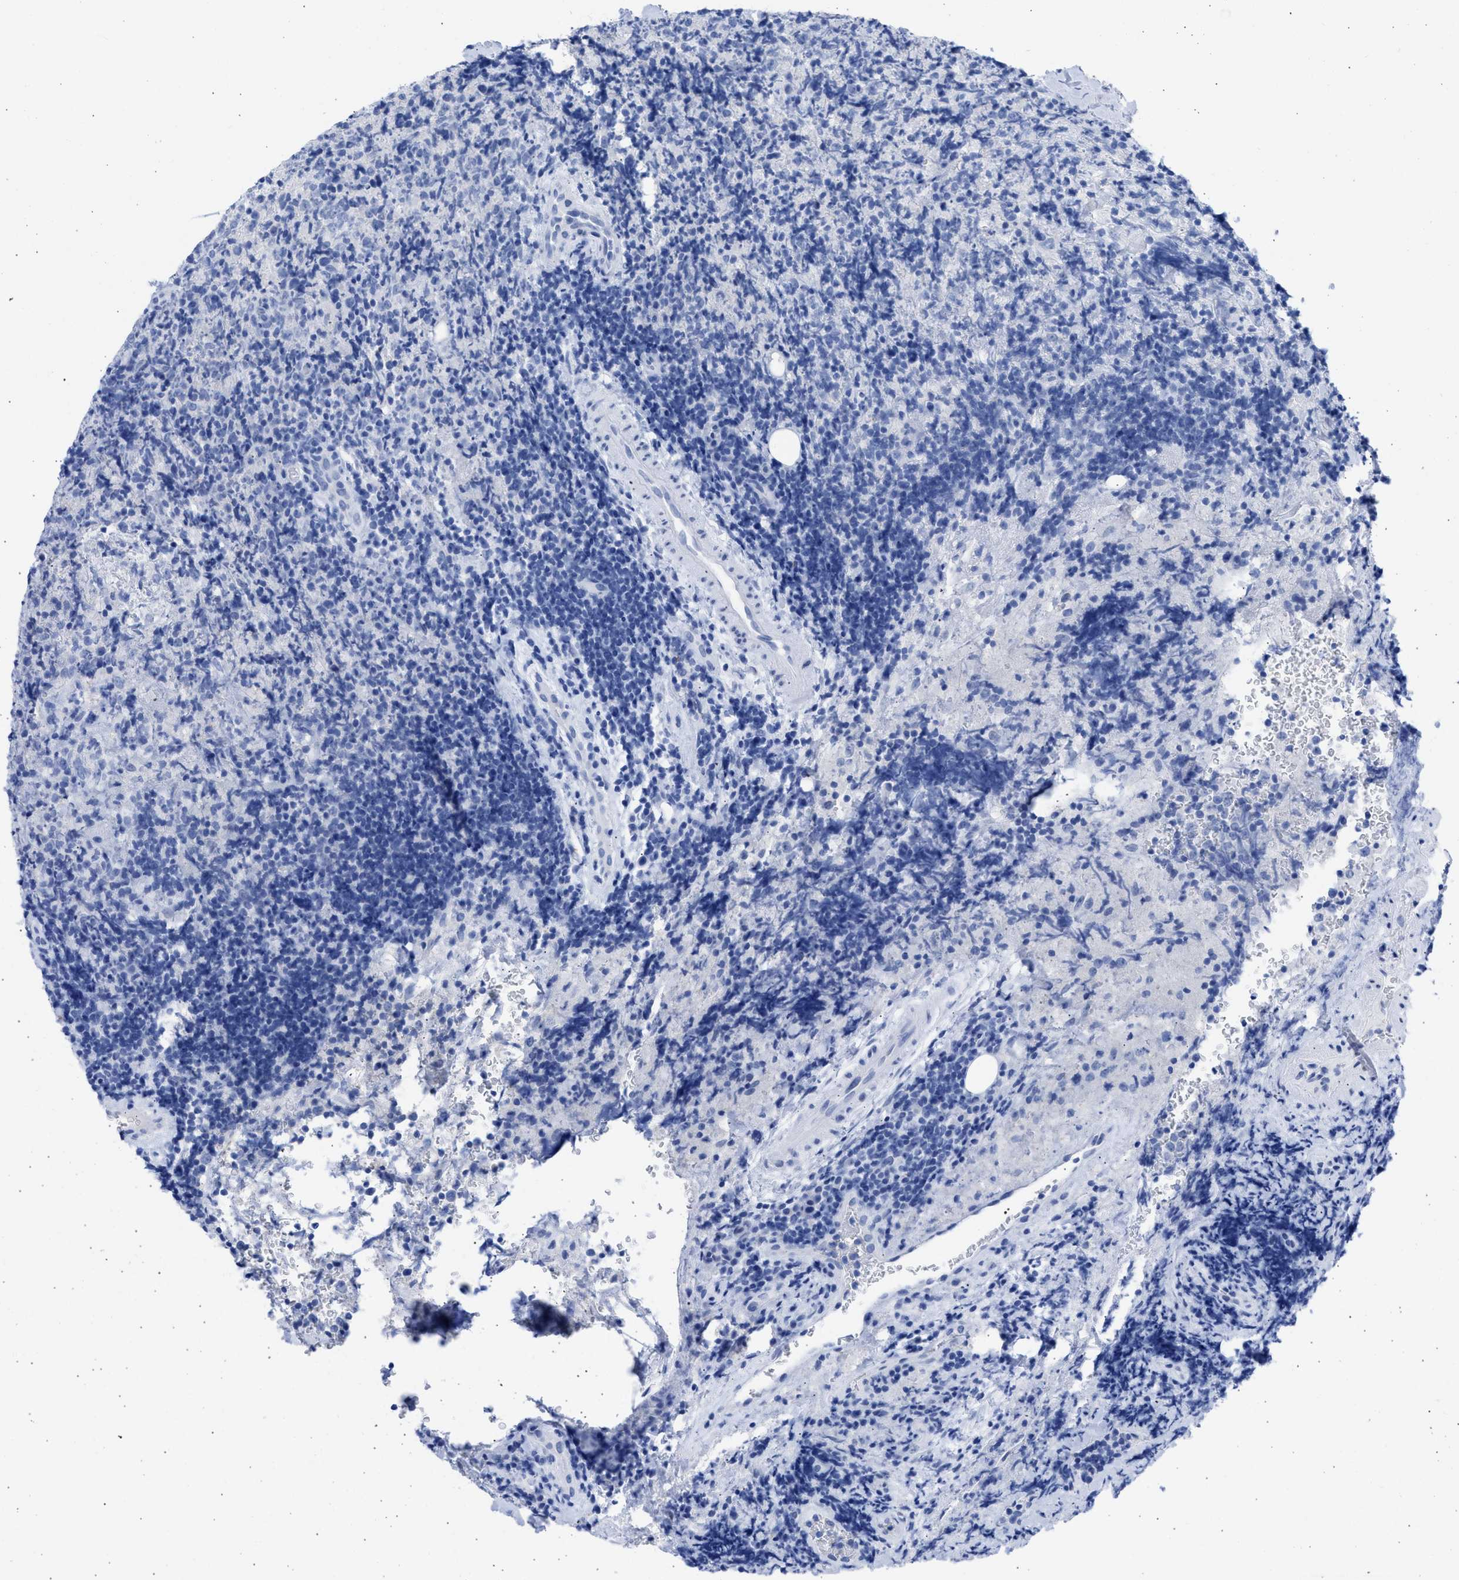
{"staining": {"intensity": "negative", "quantity": "none", "location": "none"}, "tissue": "lymphoma", "cell_type": "Tumor cells", "image_type": "cancer", "snomed": [{"axis": "morphology", "description": "Malignant lymphoma, non-Hodgkin's type, High grade"}, {"axis": "topography", "description": "Tonsil"}], "caption": "Lymphoma stained for a protein using IHC reveals no expression tumor cells.", "gene": "RSPH1", "patient": {"sex": "female", "age": 36}}